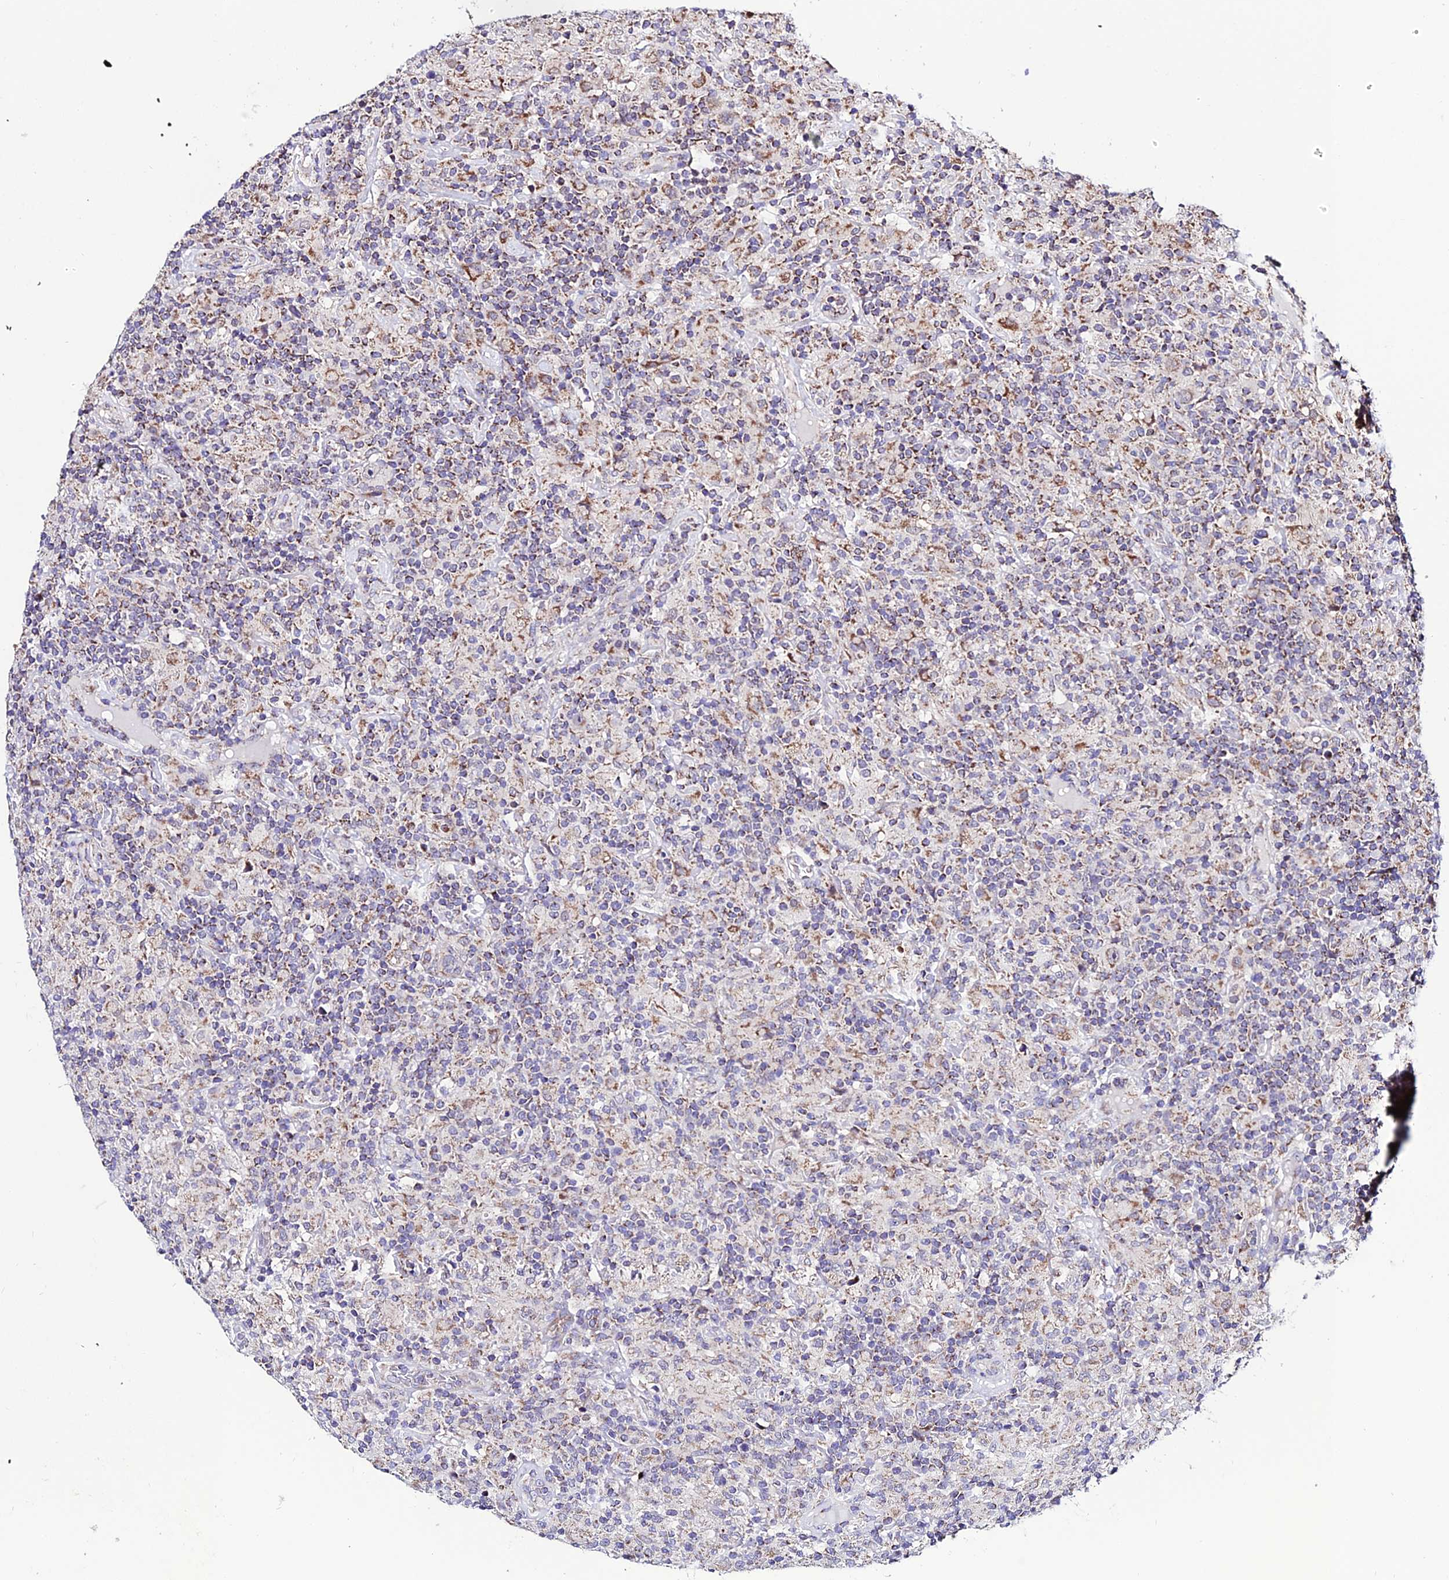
{"staining": {"intensity": "moderate", "quantity": "25%-75%", "location": "cytoplasmic/membranous"}, "tissue": "lymphoma", "cell_type": "Tumor cells", "image_type": "cancer", "snomed": [{"axis": "morphology", "description": "Hodgkin's disease, NOS"}, {"axis": "topography", "description": "Lymph node"}], "caption": "Moderate cytoplasmic/membranous positivity for a protein is appreciated in approximately 25%-75% of tumor cells of lymphoma using immunohistochemistry (IHC).", "gene": "PSMD2", "patient": {"sex": "male", "age": 70}}